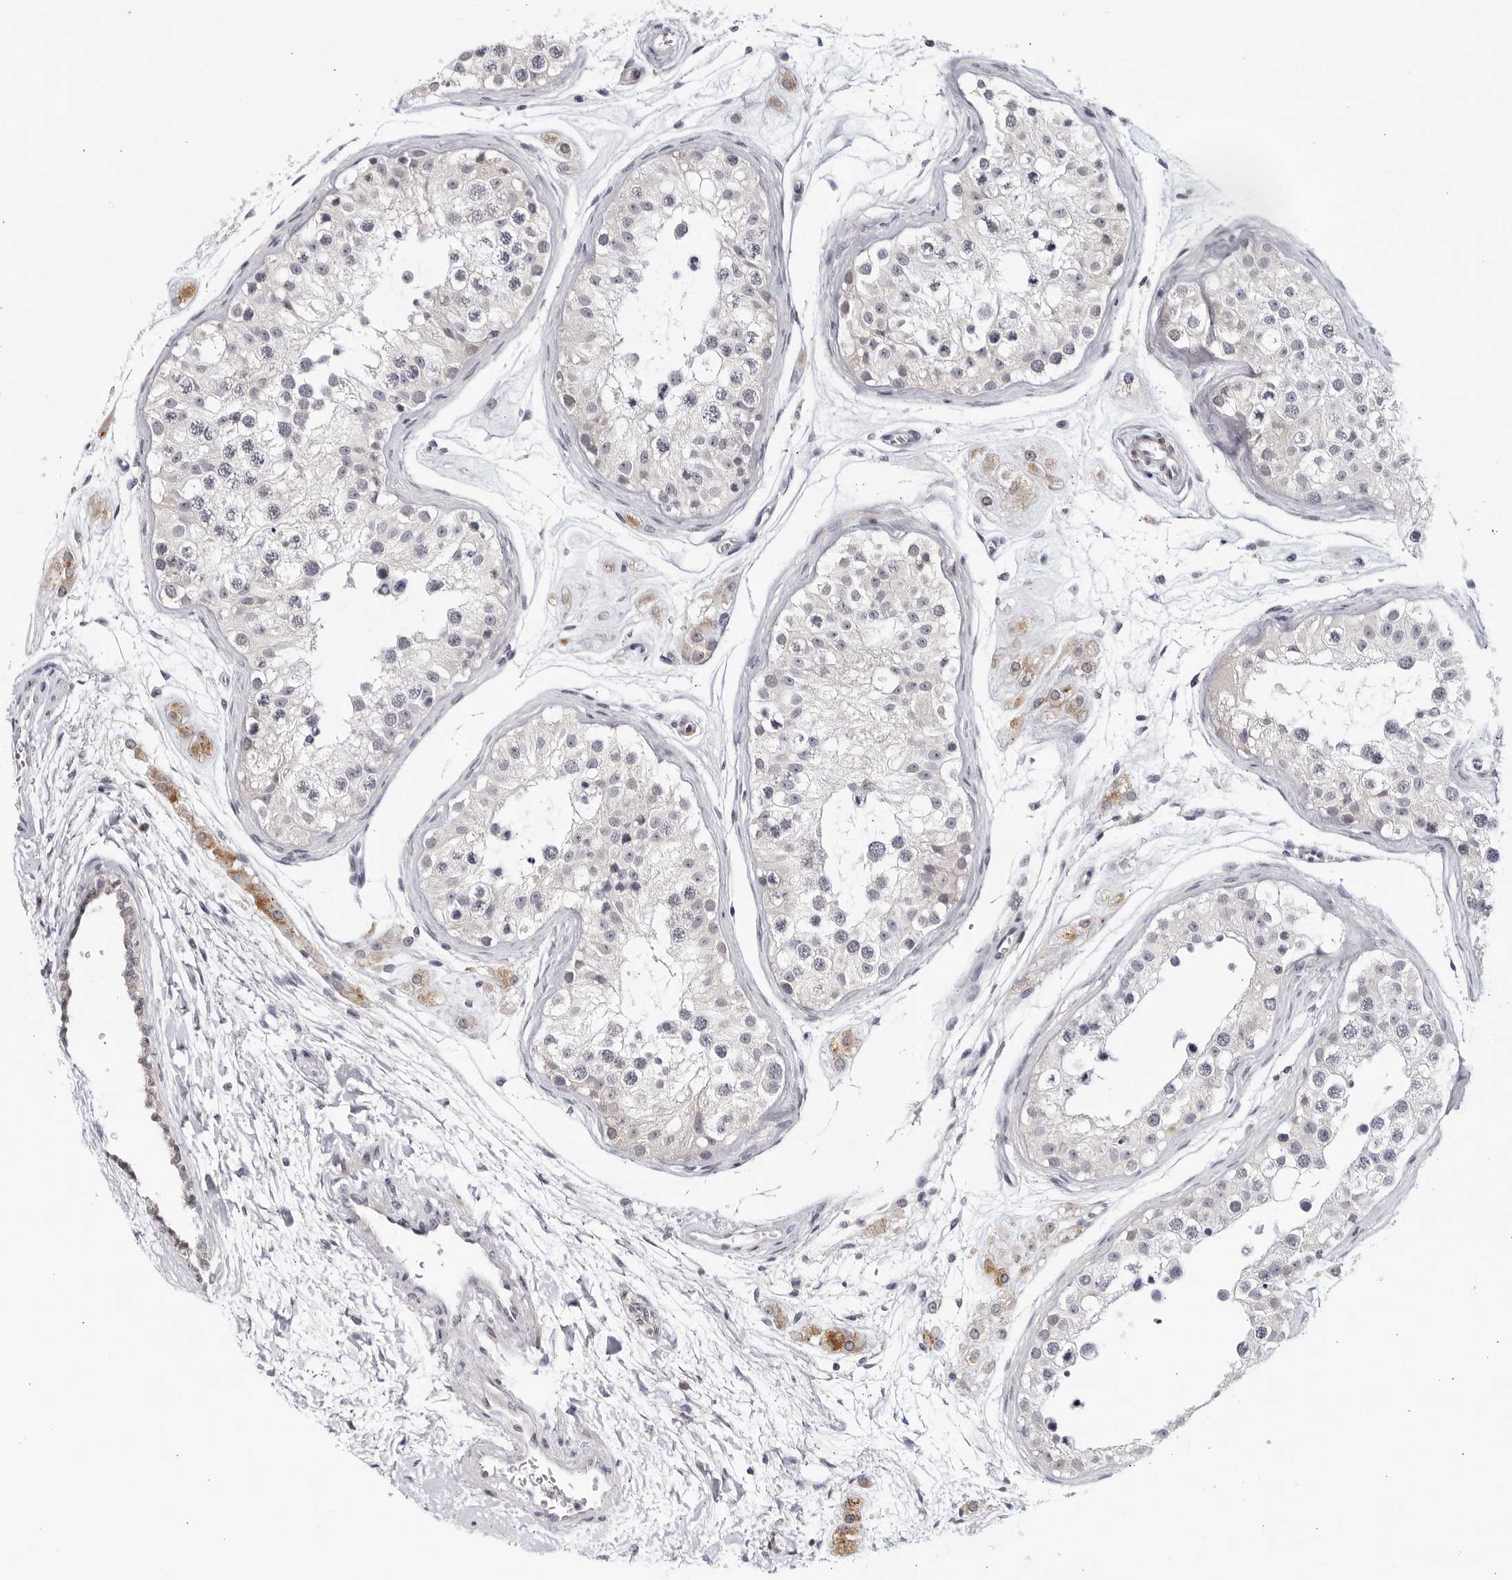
{"staining": {"intensity": "negative", "quantity": "none", "location": "none"}, "tissue": "testis", "cell_type": "Cells in seminiferous ducts", "image_type": "normal", "snomed": [{"axis": "morphology", "description": "Normal tissue, NOS"}, {"axis": "morphology", "description": "Adenocarcinoma, metastatic, NOS"}, {"axis": "topography", "description": "Testis"}], "caption": "Normal testis was stained to show a protein in brown. There is no significant expression in cells in seminiferous ducts. Nuclei are stained in blue.", "gene": "STRADB", "patient": {"sex": "male", "age": 26}}